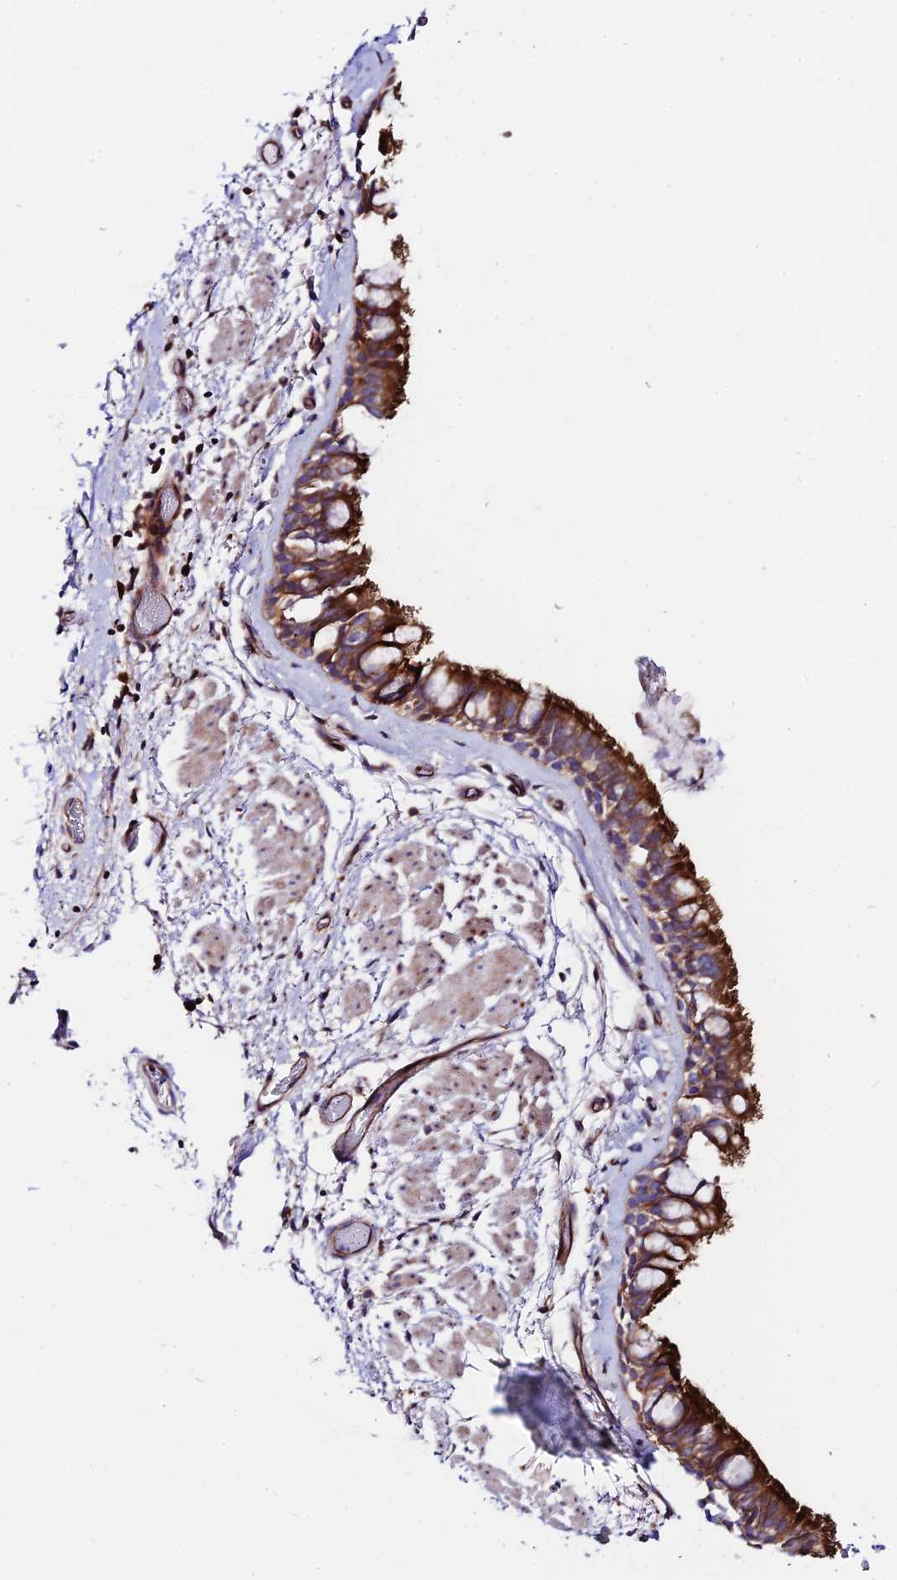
{"staining": {"intensity": "strong", "quantity": ">75%", "location": "cytoplasmic/membranous"}, "tissue": "bronchus", "cell_type": "Respiratory epithelial cells", "image_type": "normal", "snomed": [{"axis": "morphology", "description": "Normal tissue, NOS"}, {"axis": "topography", "description": "Bronchus"}], "caption": "Immunohistochemical staining of unremarkable human bronchus shows high levels of strong cytoplasmic/membranous expression in about >75% of respiratory epithelial cells. The staining is performed using DAB brown chromogen to label protein expression. The nuclei are counter-stained blue using hematoxylin.", "gene": "VPS13C", "patient": {"sex": "male", "age": 65}}